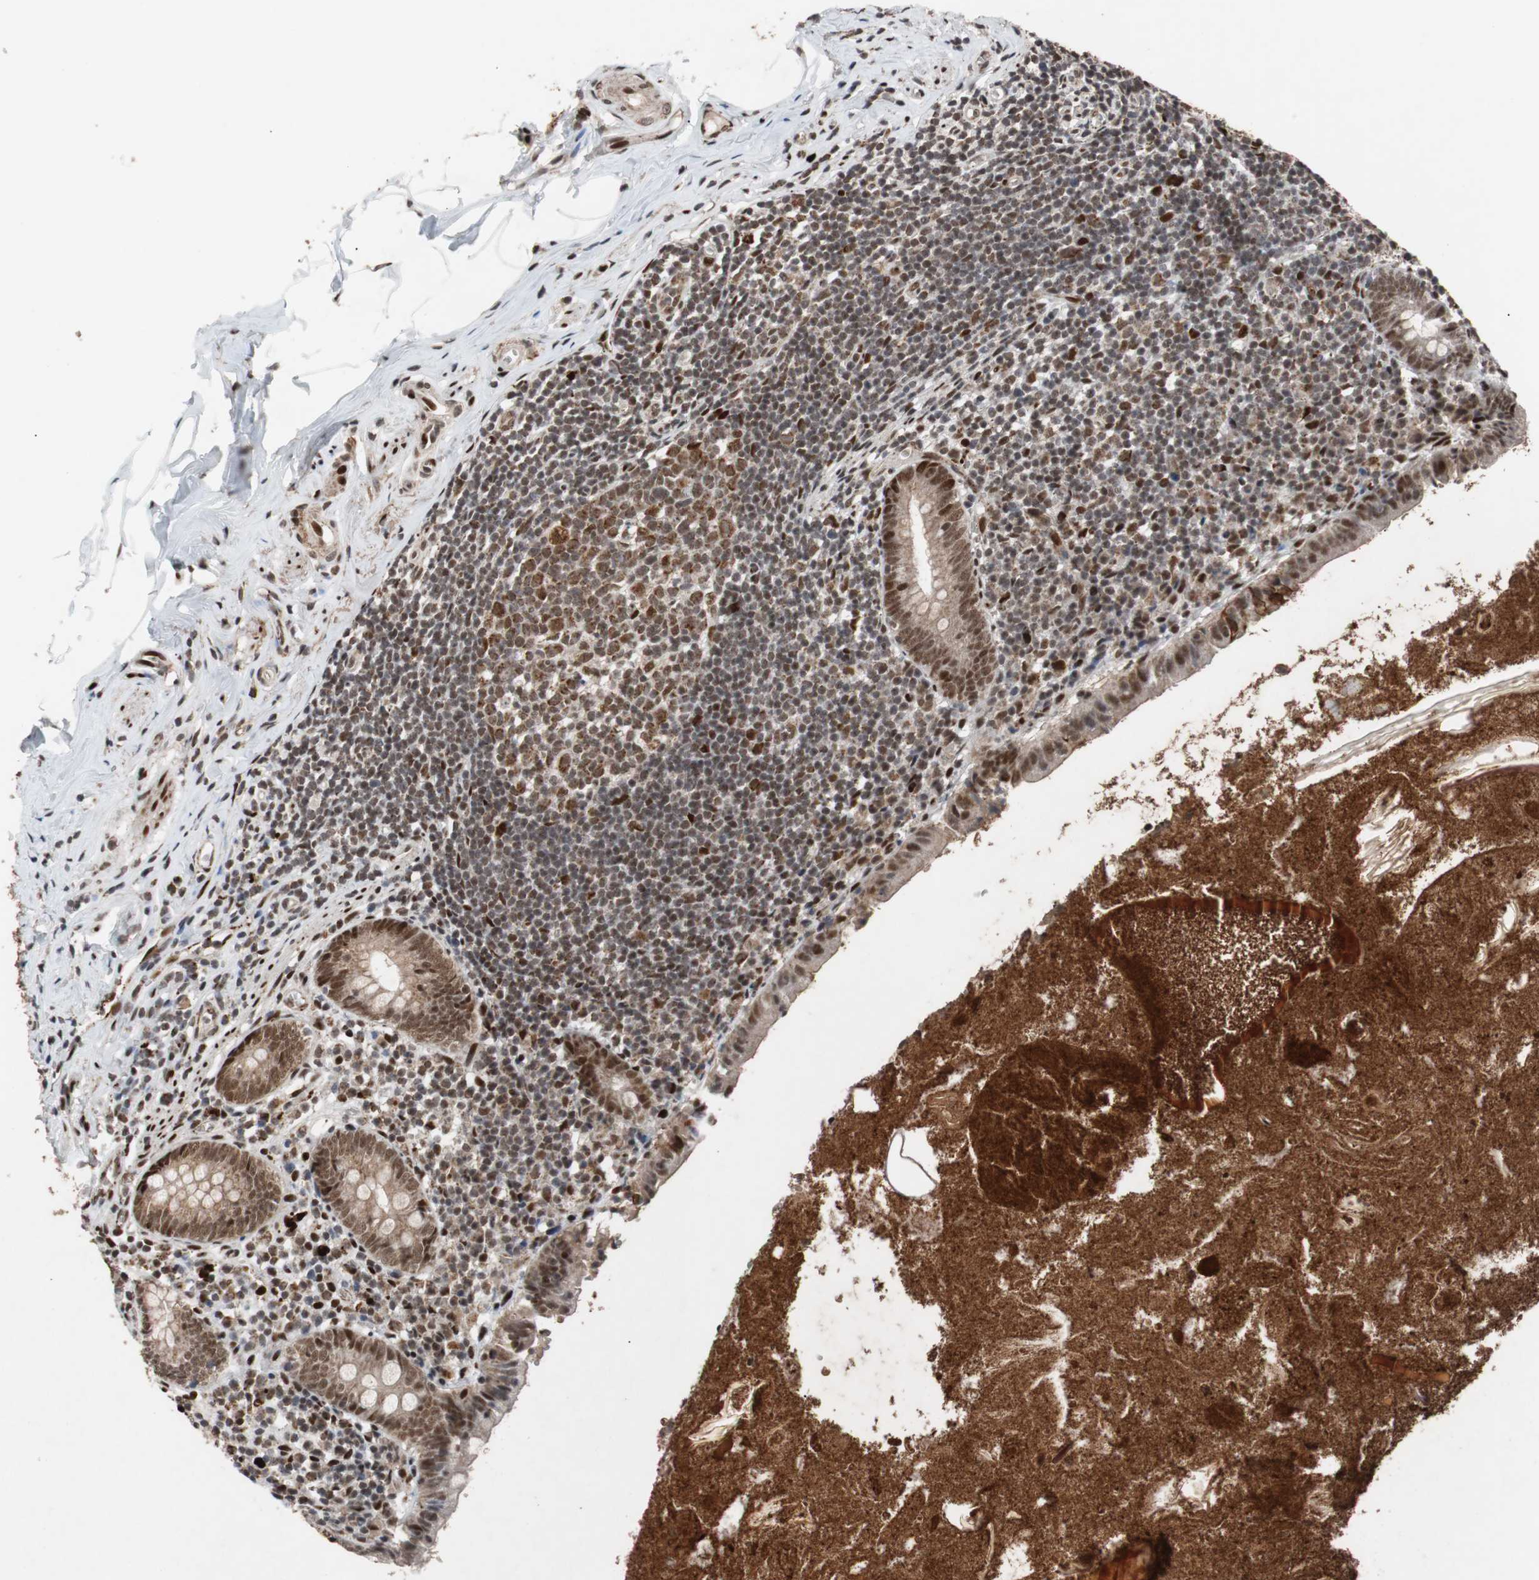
{"staining": {"intensity": "strong", "quantity": ">75%", "location": "nuclear"}, "tissue": "appendix", "cell_type": "Glandular cells", "image_type": "normal", "snomed": [{"axis": "morphology", "description": "Normal tissue, NOS"}, {"axis": "topography", "description": "Appendix"}], "caption": "Immunohistochemistry (IHC) staining of unremarkable appendix, which reveals high levels of strong nuclear staining in about >75% of glandular cells indicating strong nuclear protein positivity. The staining was performed using DAB (3,3'-diaminobenzidine) (brown) for protein detection and nuclei were counterstained in hematoxylin (blue).", "gene": "NBL1", "patient": {"sex": "male", "age": 52}}